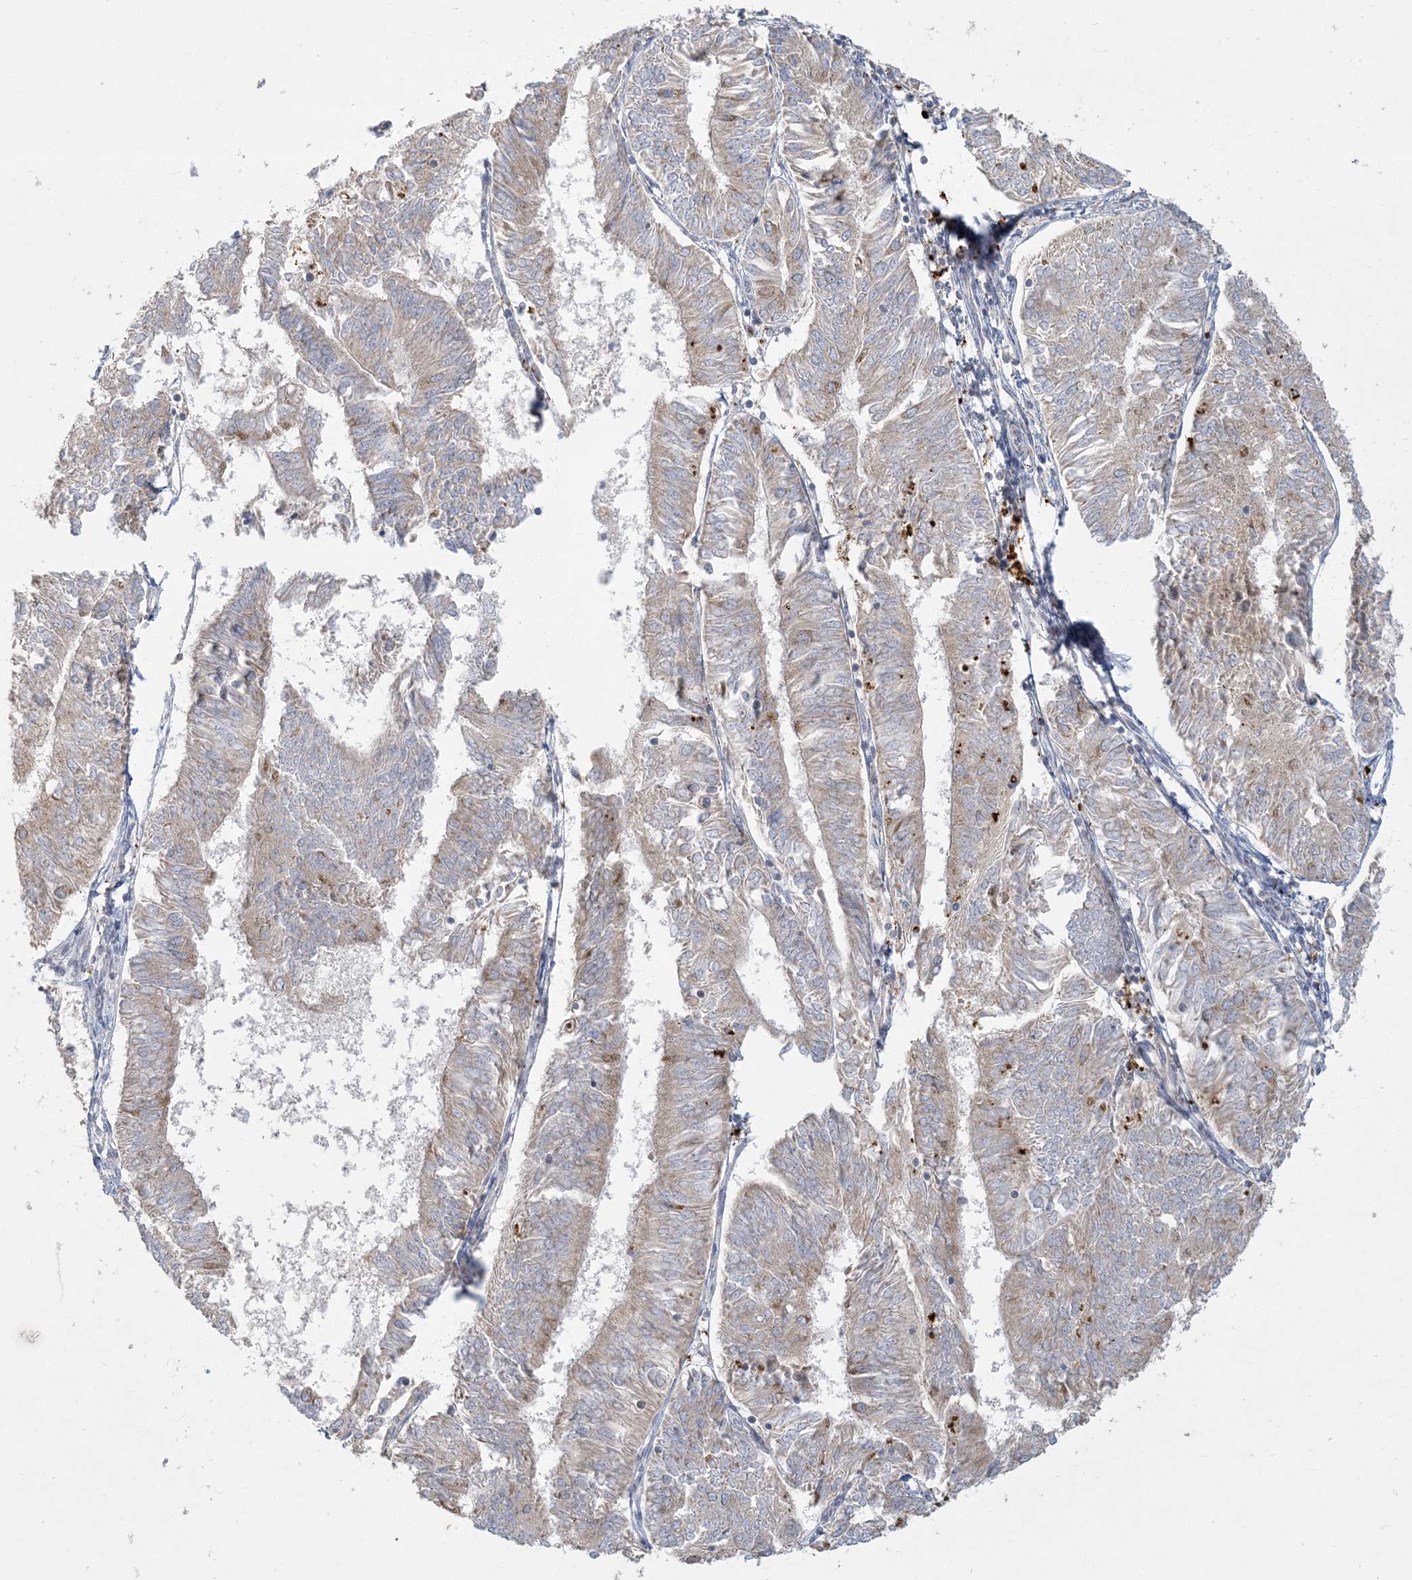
{"staining": {"intensity": "weak", "quantity": "25%-75%", "location": "cytoplasmic/membranous"}, "tissue": "endometrial cancer", "cell_type": "Tumor cells", "image_type": "cancer", "snomed": [{"axis": "morphology", "description": "Adenocarcinoma, NOS"}, {"axis": "topography", "description": "Endometrium"}], "caption": "Immunohistochemistry (IHC) of endometrial cancer (adenocarcinoma) reveals low levels of weak cytoplasmic/membranous positivity in approximately 25%-75% of tumor cells.", "gene": "MCAT", "patient": {"sex": "female", "age": 58}}